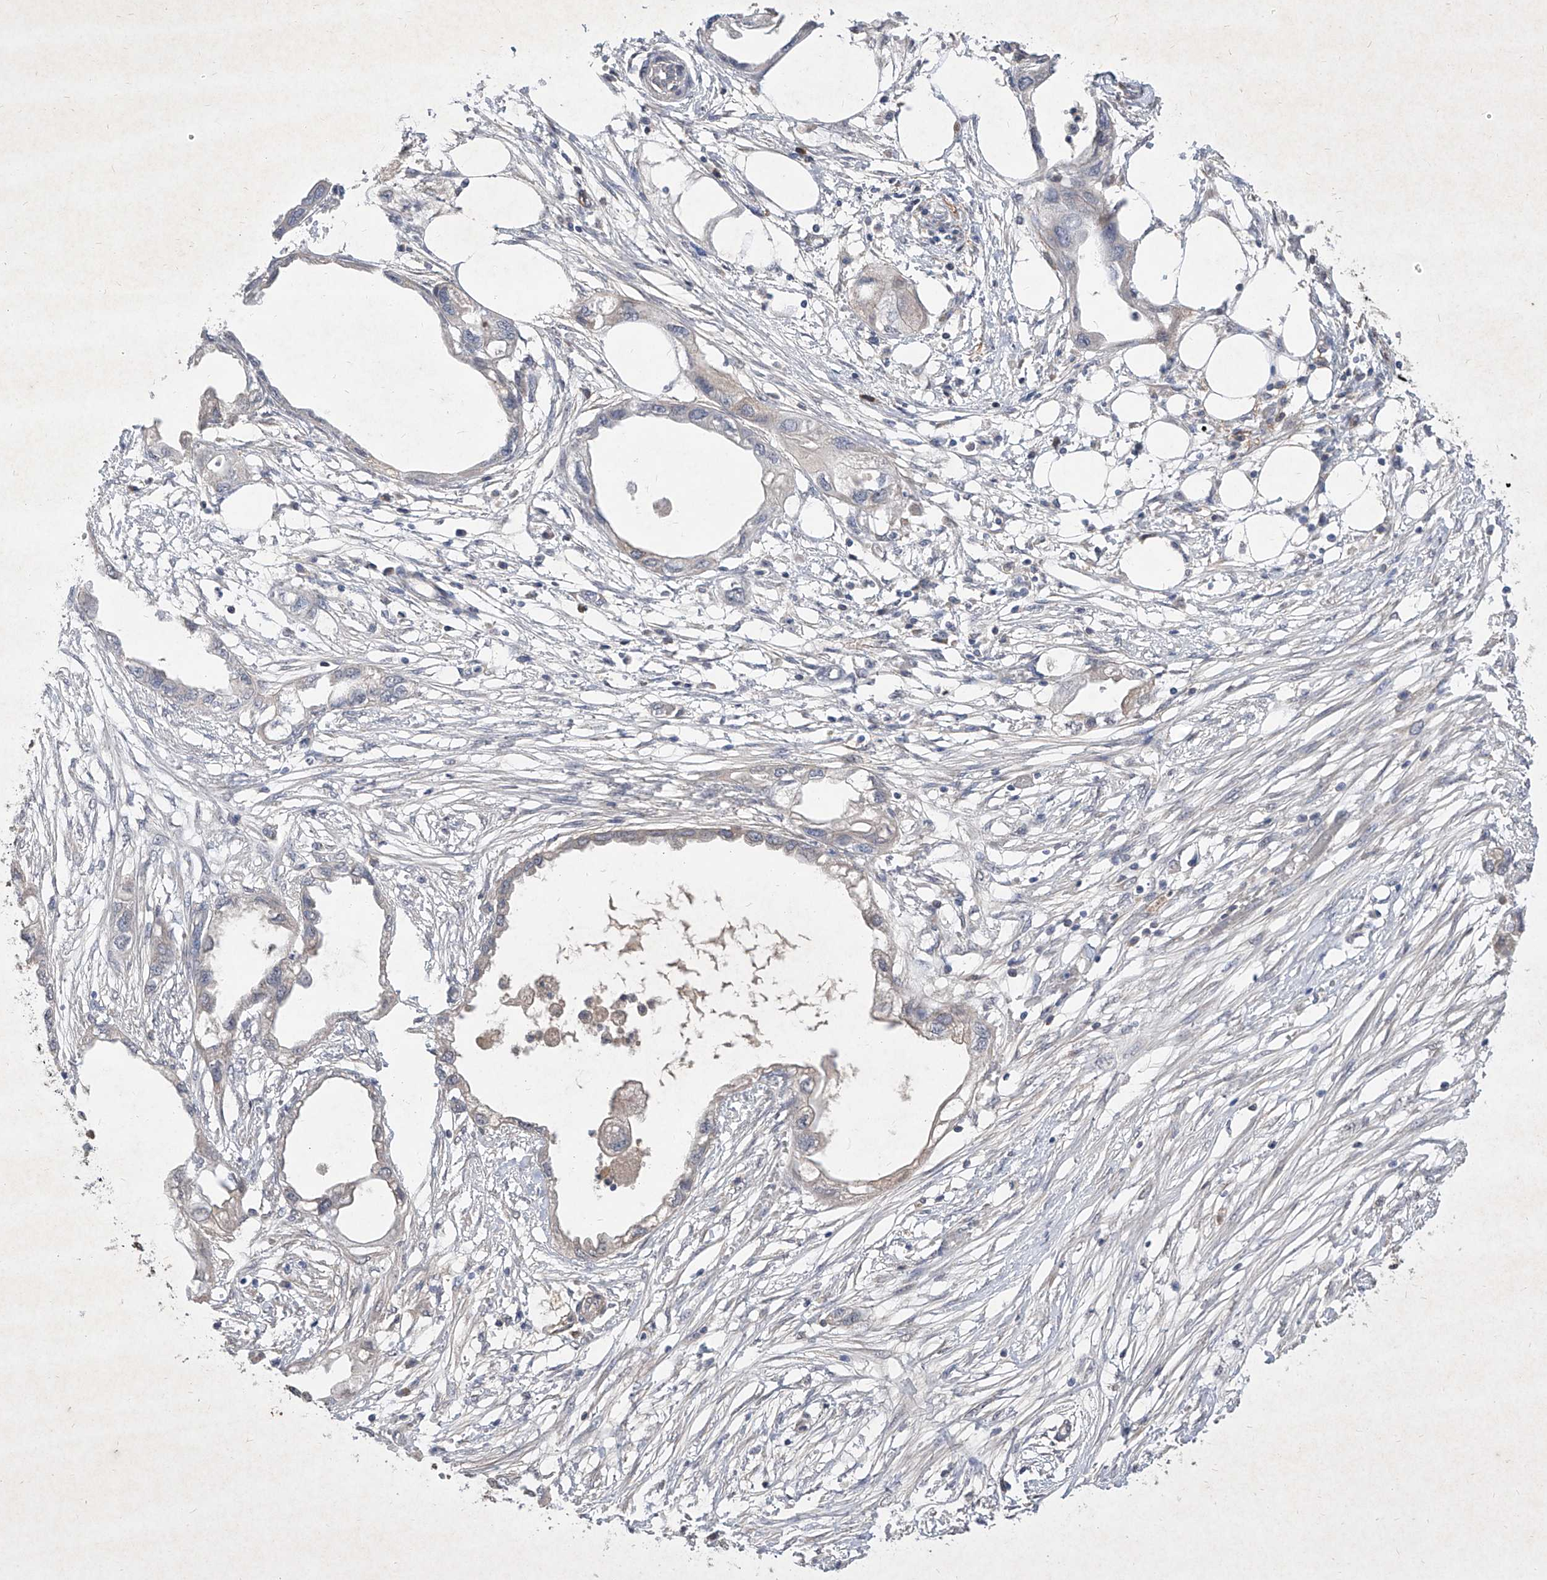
{"staining": {"intensity": "negative", "quantity": "none", "location": "none"}, "tissue": "endometrial cancer", "cell_type": "Tumor cells", "image_type": "cancer", "snomed": [{"axis": "morphology", "description": "Adenocarcinoma, NOS"}, {"axis": "morphology", "description": "Adenocarcinoma, metastatic, NOS"}, {"axis": "topography", "description": "Adipose tissue"}, {"axis": "topography", "description": "Endometrium"}], "caption": "Adenocarcinoma (endometrial) stained for a protein using immunohistochemistry (IHC) reveals no staining tumor cells.", "gene": "C4A", "patient": {"sex": "female", "age": 67}}